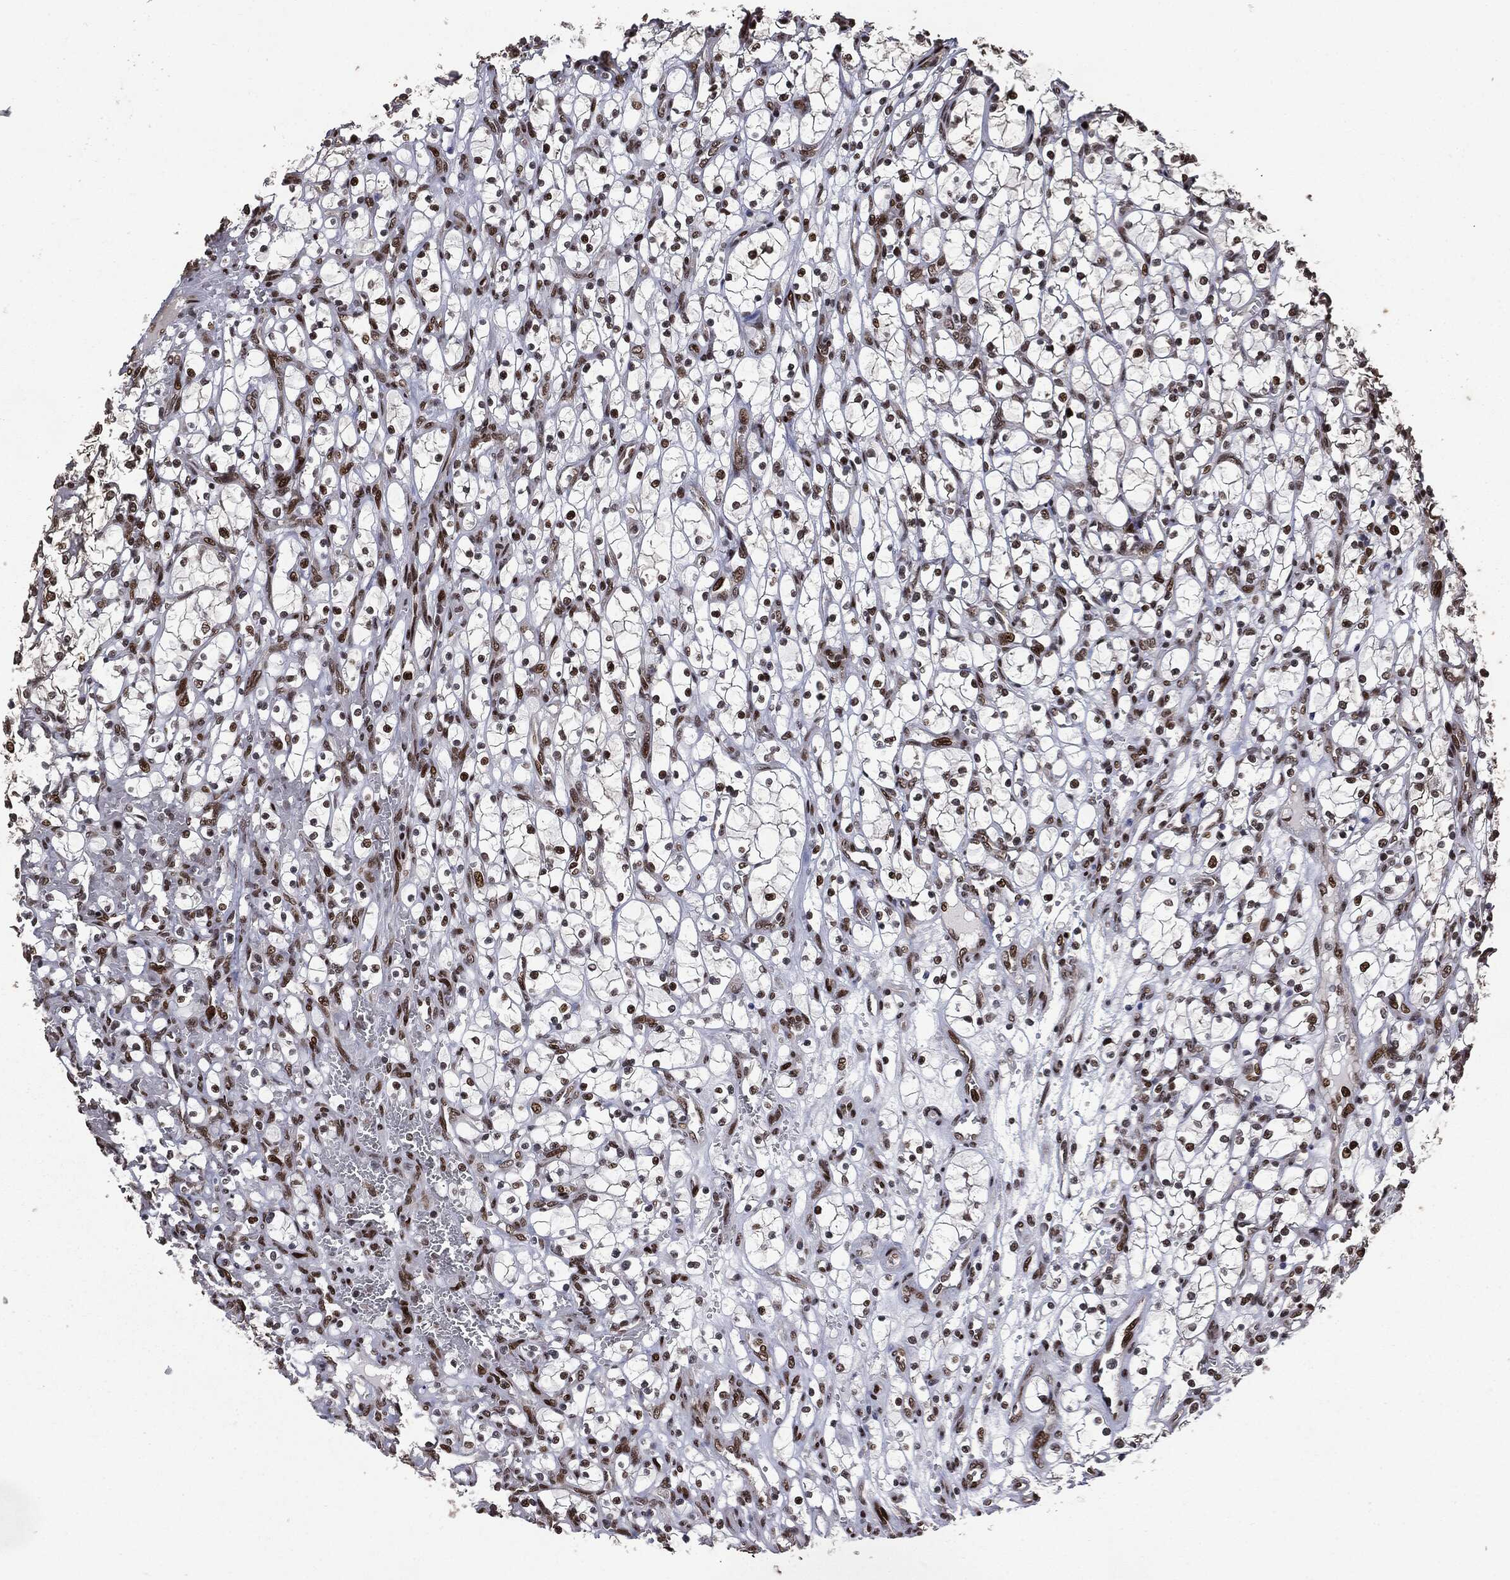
{"staining": {"intensity": "strong", "quantity": ">75%", "location": "nuclear"}, "tissue": "renal cancer", "cell_type": "Tumor cells", "image_type": "cancer", "snomed": [{"axis": "morphology", "description": "Adenocarcinoma, NOS"}, {"axis": "topography", "description": "Kidney"}], "caption": "Immunohistochemistry (DAB (3,3'-diaminobenzidine)) staining of renal cancer exhibits strong nuclear protein positivity in approximately >75% of tumor cells.", "gene": "DVL2", "patient": {"sex": "female", "age": 69}}